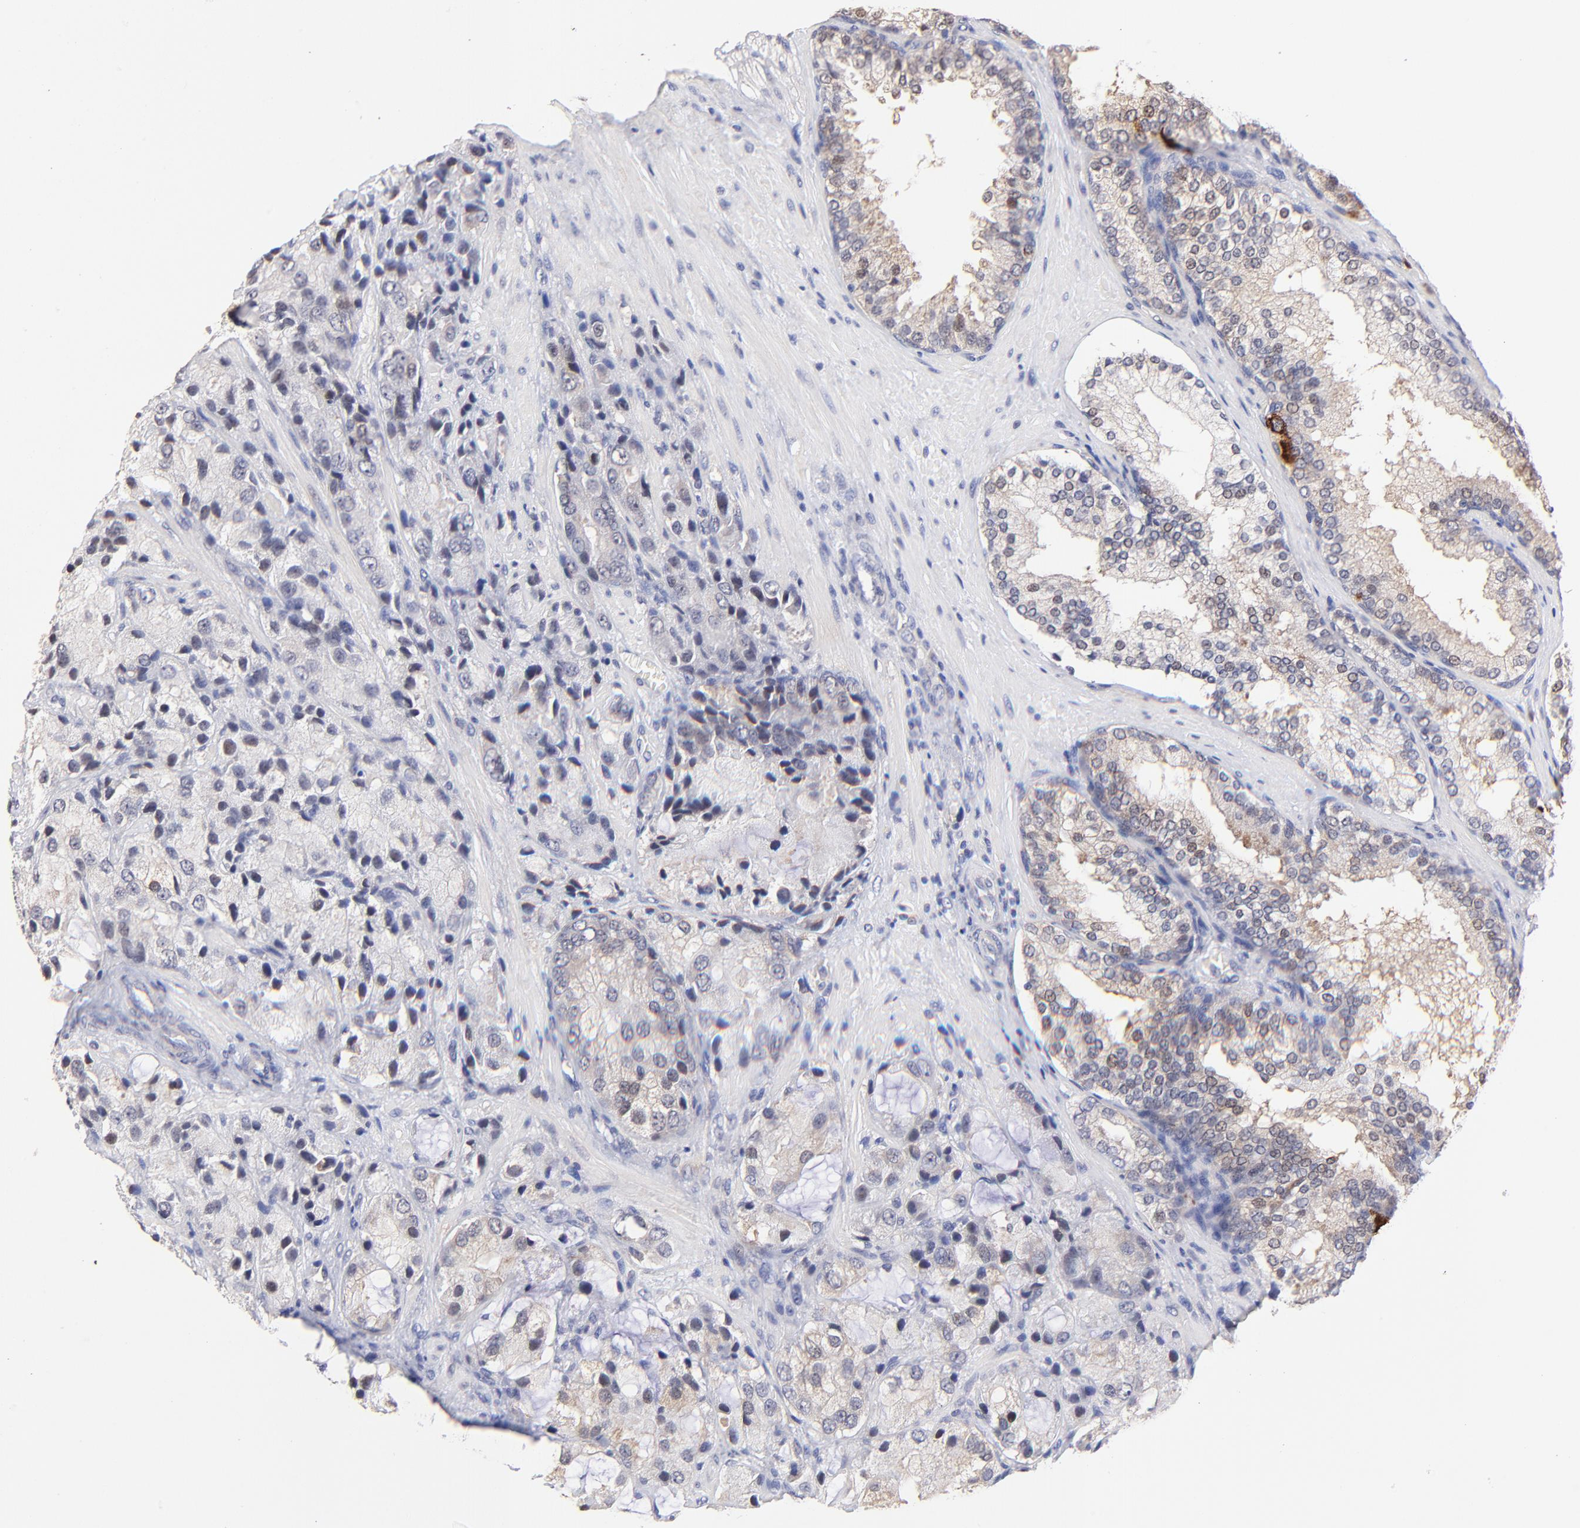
{"staining": {"intensity": "weak", "quantity": ">75%", "location": "cytoplasmic/membranous"}, "tissue": "prostate cancer", "cell_type": "Tumor cells", "image_type": "cancer", "snomed": [{"axis": "morphology", "description": "Adenocarcinoma, High grade"}, {"axis": "topography", "description": "Prostate"}], "caption": "Tumor cells exhibit weak cytoplasmic/membranous staining in approximately >75% of cells in adenocarcinoma (high-grade) (prostate). (DAB (3,3'-diaminobenzidine) = brown stain, brightfield microscopy at high magnification).", "gene": "ZNF155", "patient": {"sex": "male", "age": 70}}